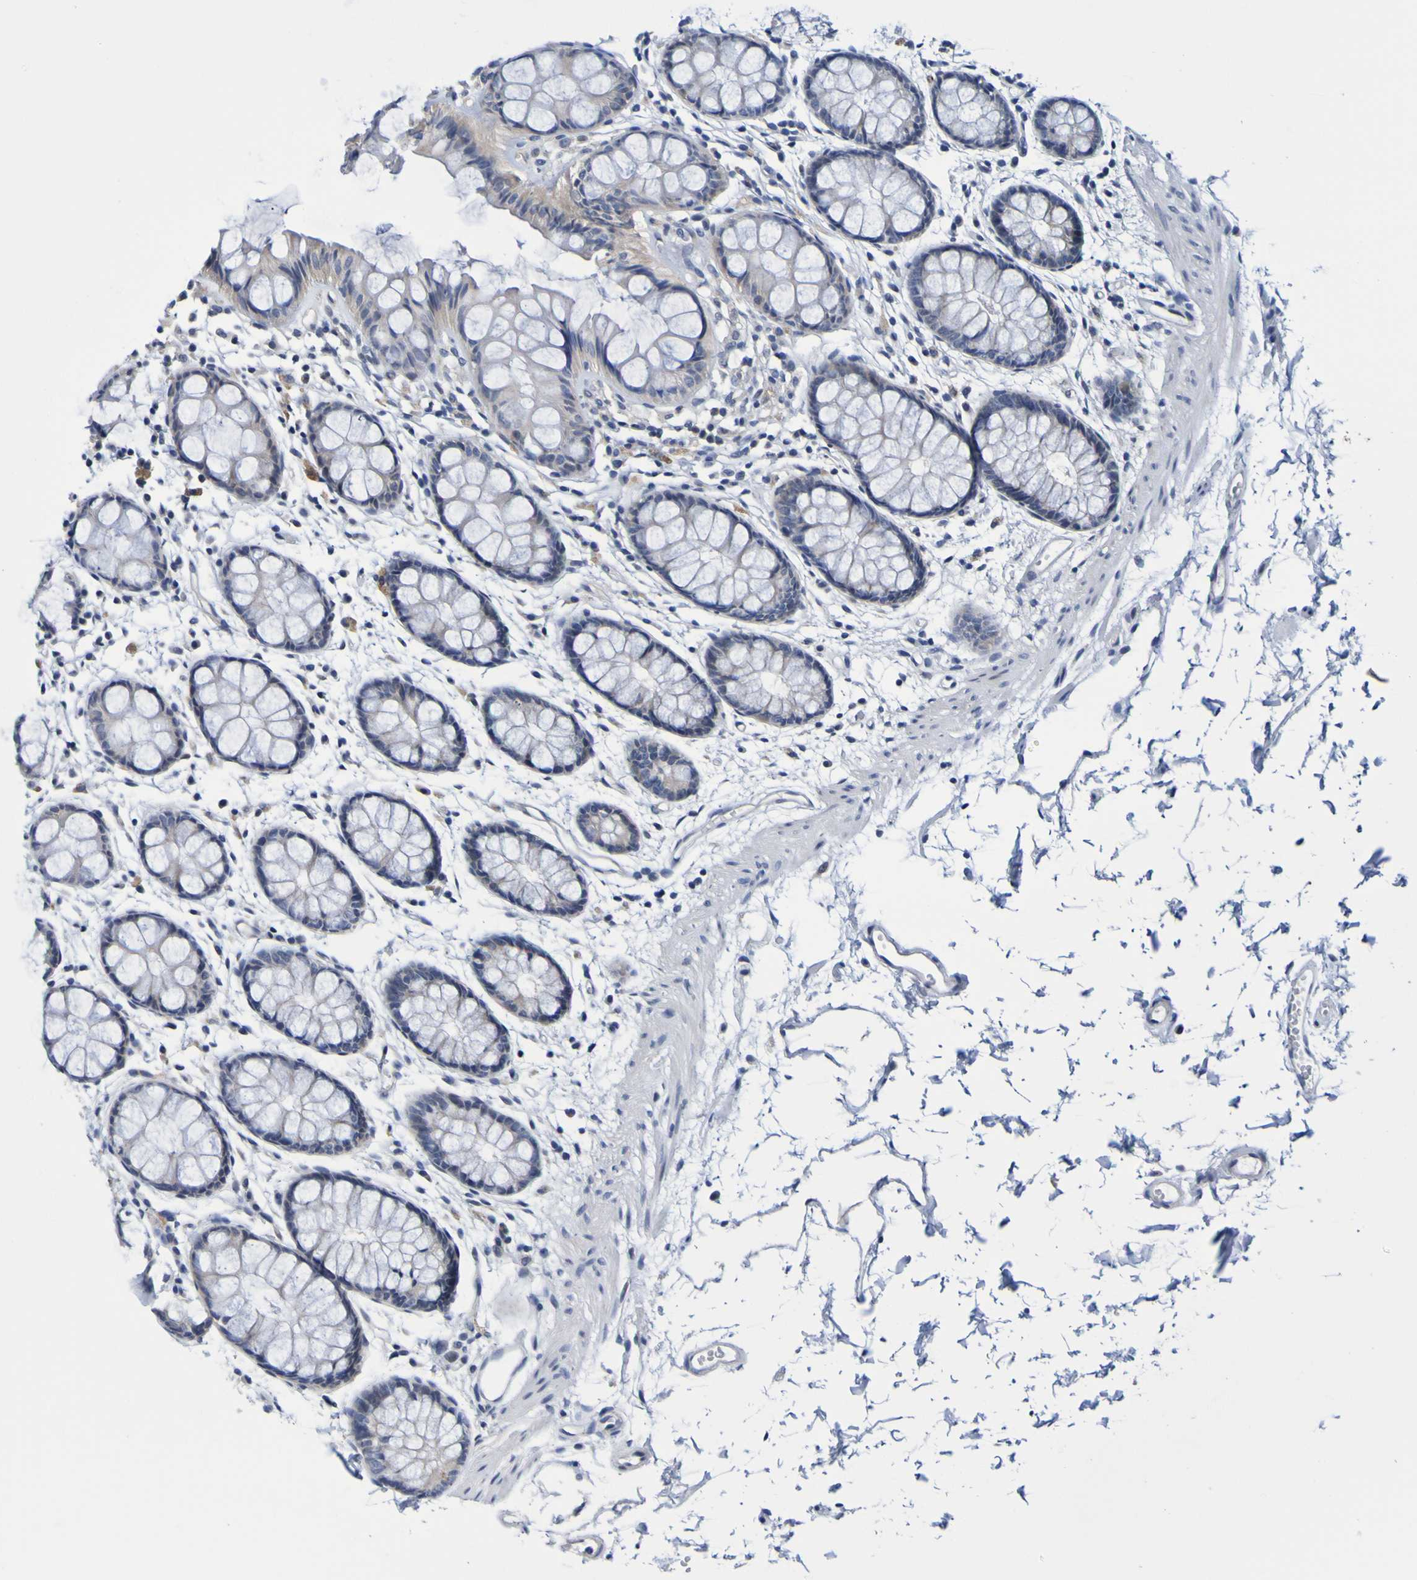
{"staining": {"intensity": "weak", "quantity": "<25%", "location": "cytoplasmic/membranous"}, "tissue": "rectum", "cell_type": "Glandular cells", "image_type": "normal", "snomed": [{"axis": "morphology", "description": "Normal tissue, NOS"}, {"axis": "topography", "description": "Rectum"}], "caption": "Human rectum stained for a protein using immunohistochemistry (IHC) exhibits no expression in glandular cells.", "gene": "VMA21", "patient": {"sex": "female", "age": 66}}